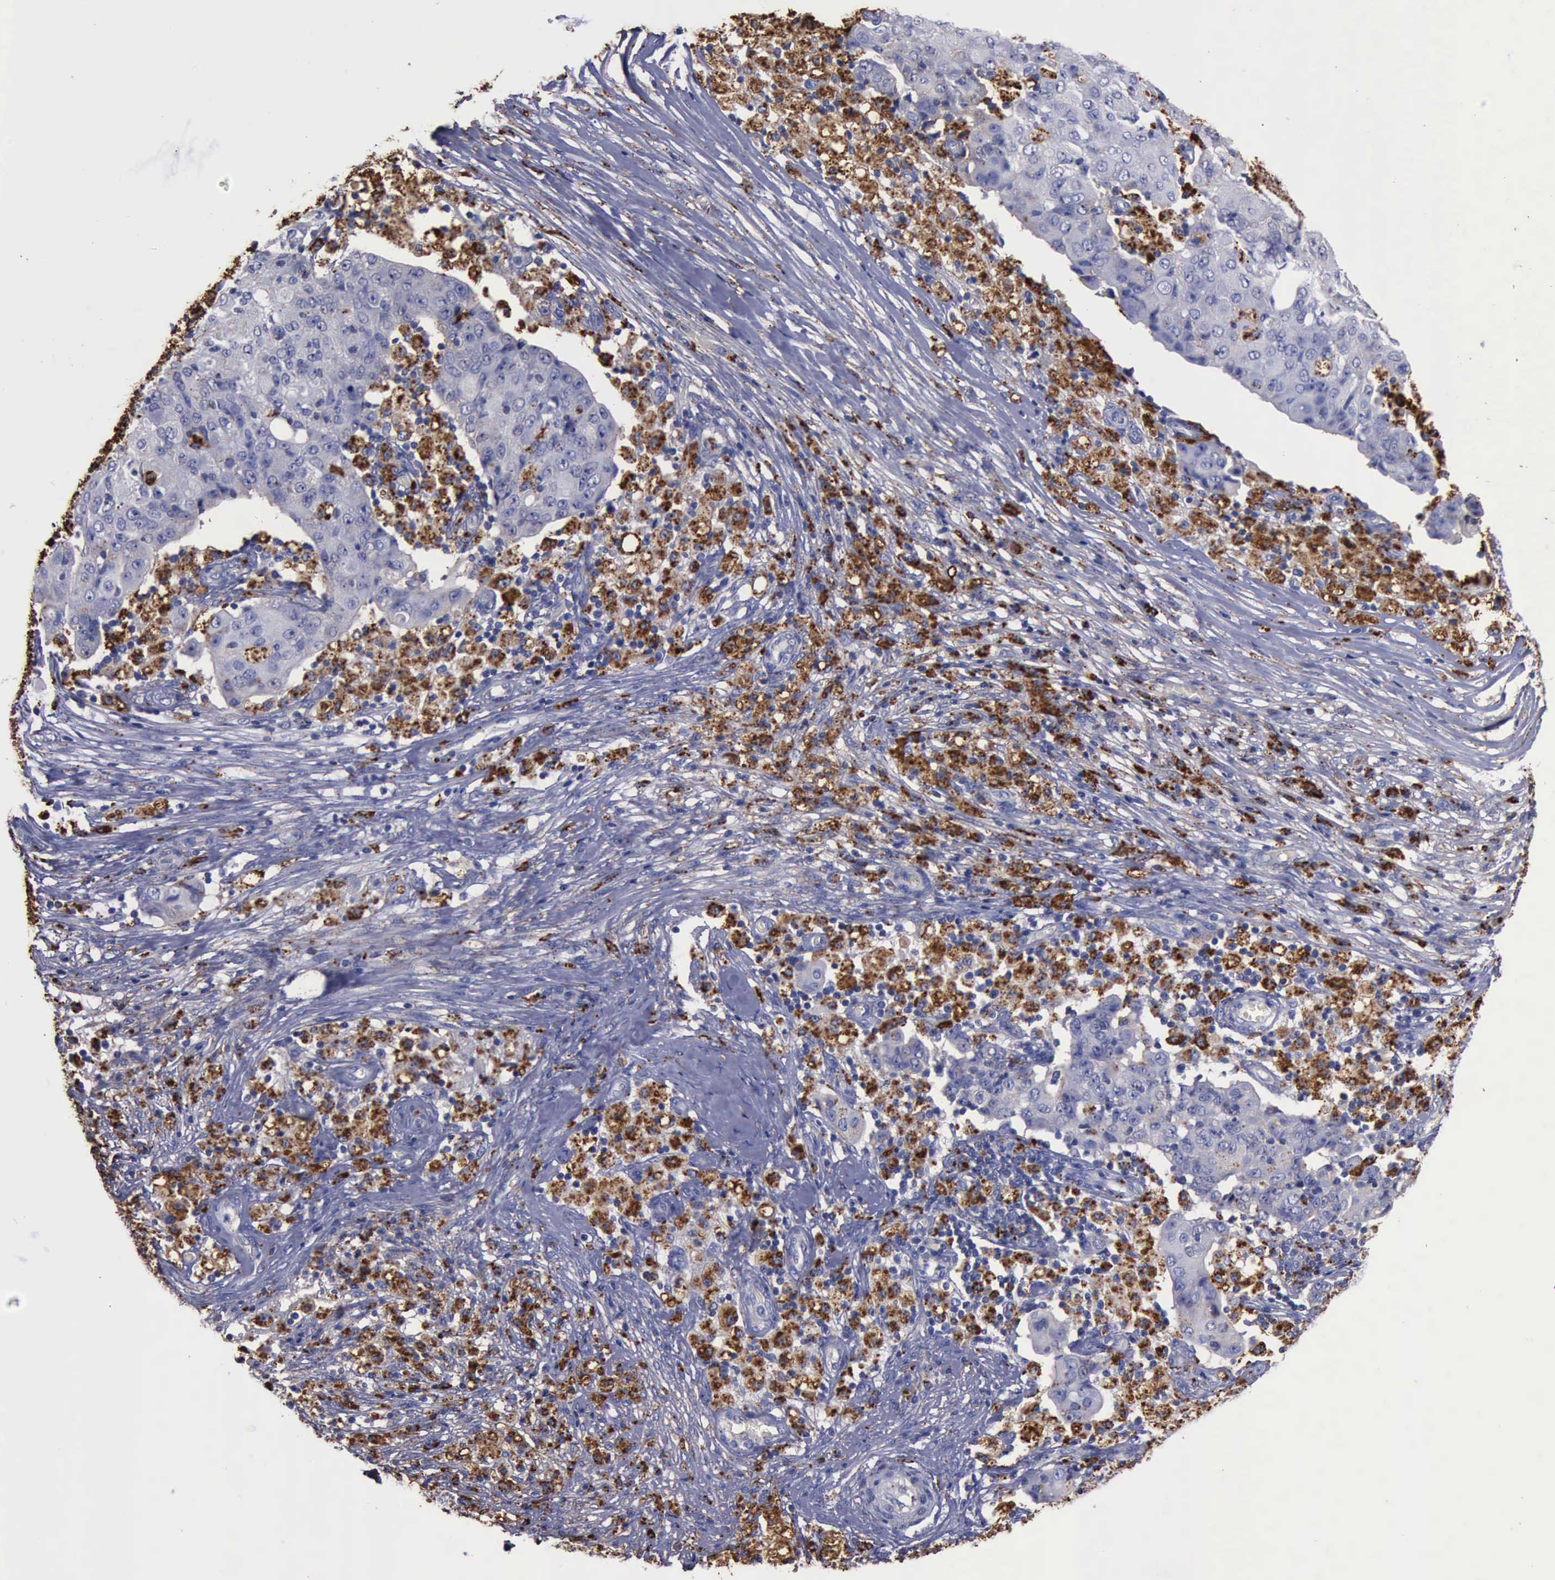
{"staining": {"intensity": "strong", "quantity": ">75%", "location": "cytoplasmic/membranous"}, "tissue": "ovarian cancer", "cell_type": "Tumor cells", "image_type": "cancer", "snomed": [{"axis": "morphology", "description": "Carcinoma, endometroid"}, {"axis": "topography", "description": "Ovary"}], "caption": "This is a histology image of IHC staining of ovarian endometroid carcinoma, which shows strong staining in the cytoplasmic/membranous of tumor cells.", "gene": "CTSD", "patient": {"sex": "female", "age": 42}}